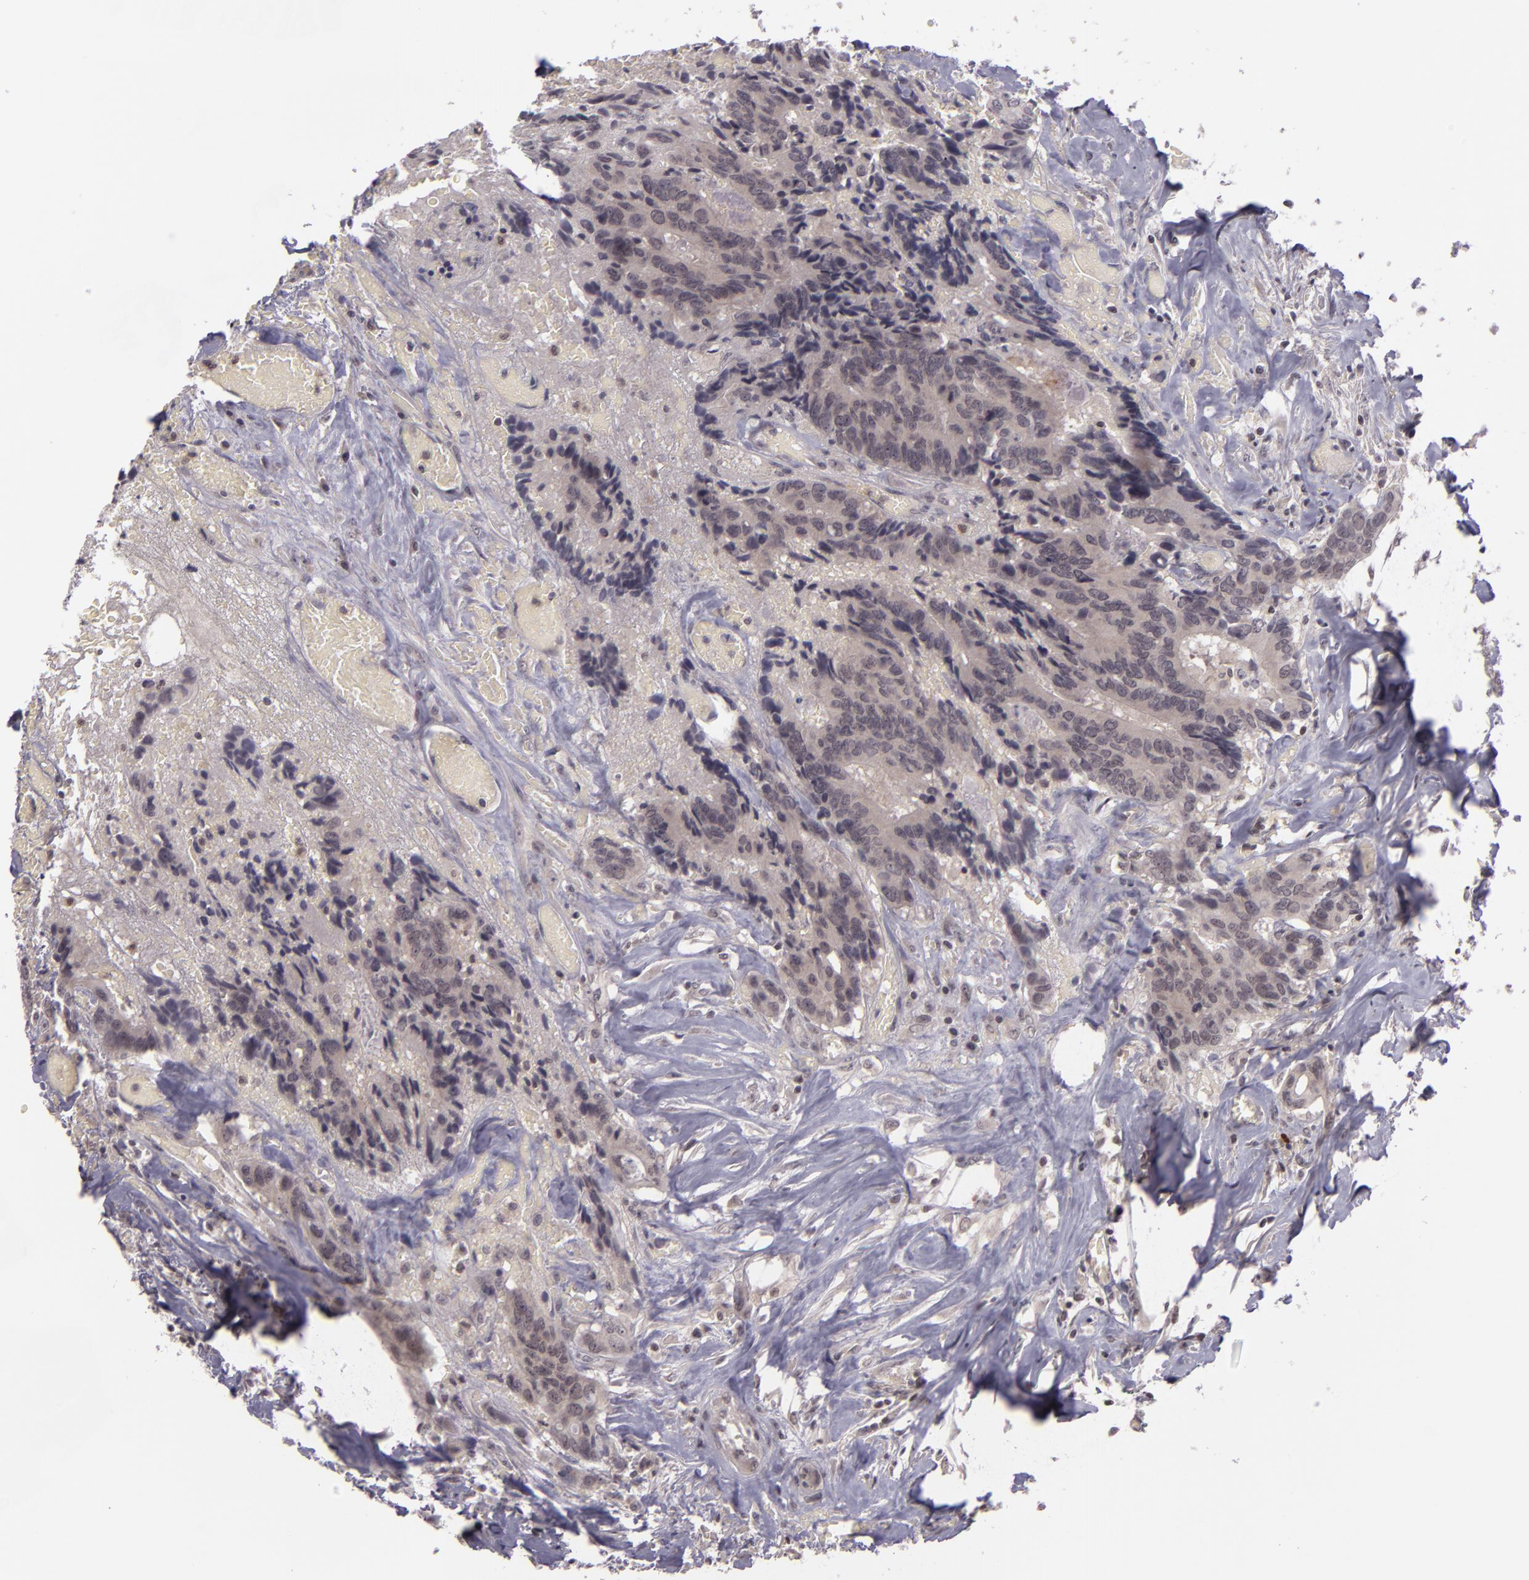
{"staining": {"intensity": "weak", "quantity": ">75%", "location": "cytoplasmic/membranous"}, "tissue": "colorectal cancer", "cell_type": "Tumor cells", "image_type": "cancer", "snomed": [{"axis": "morphology", "description": "Adenocarcinoma, NOS"}, {"axis": "topography", "description": "Rectum"}], "caption": "Human adenocarcinoma (colorectal) stained with a brown dye displays weak cytoplasmic/membranous positive expression in about >75% of tumor cells.", "gene": "ZFX", "patient": {"sex": "male", "age": 55}}